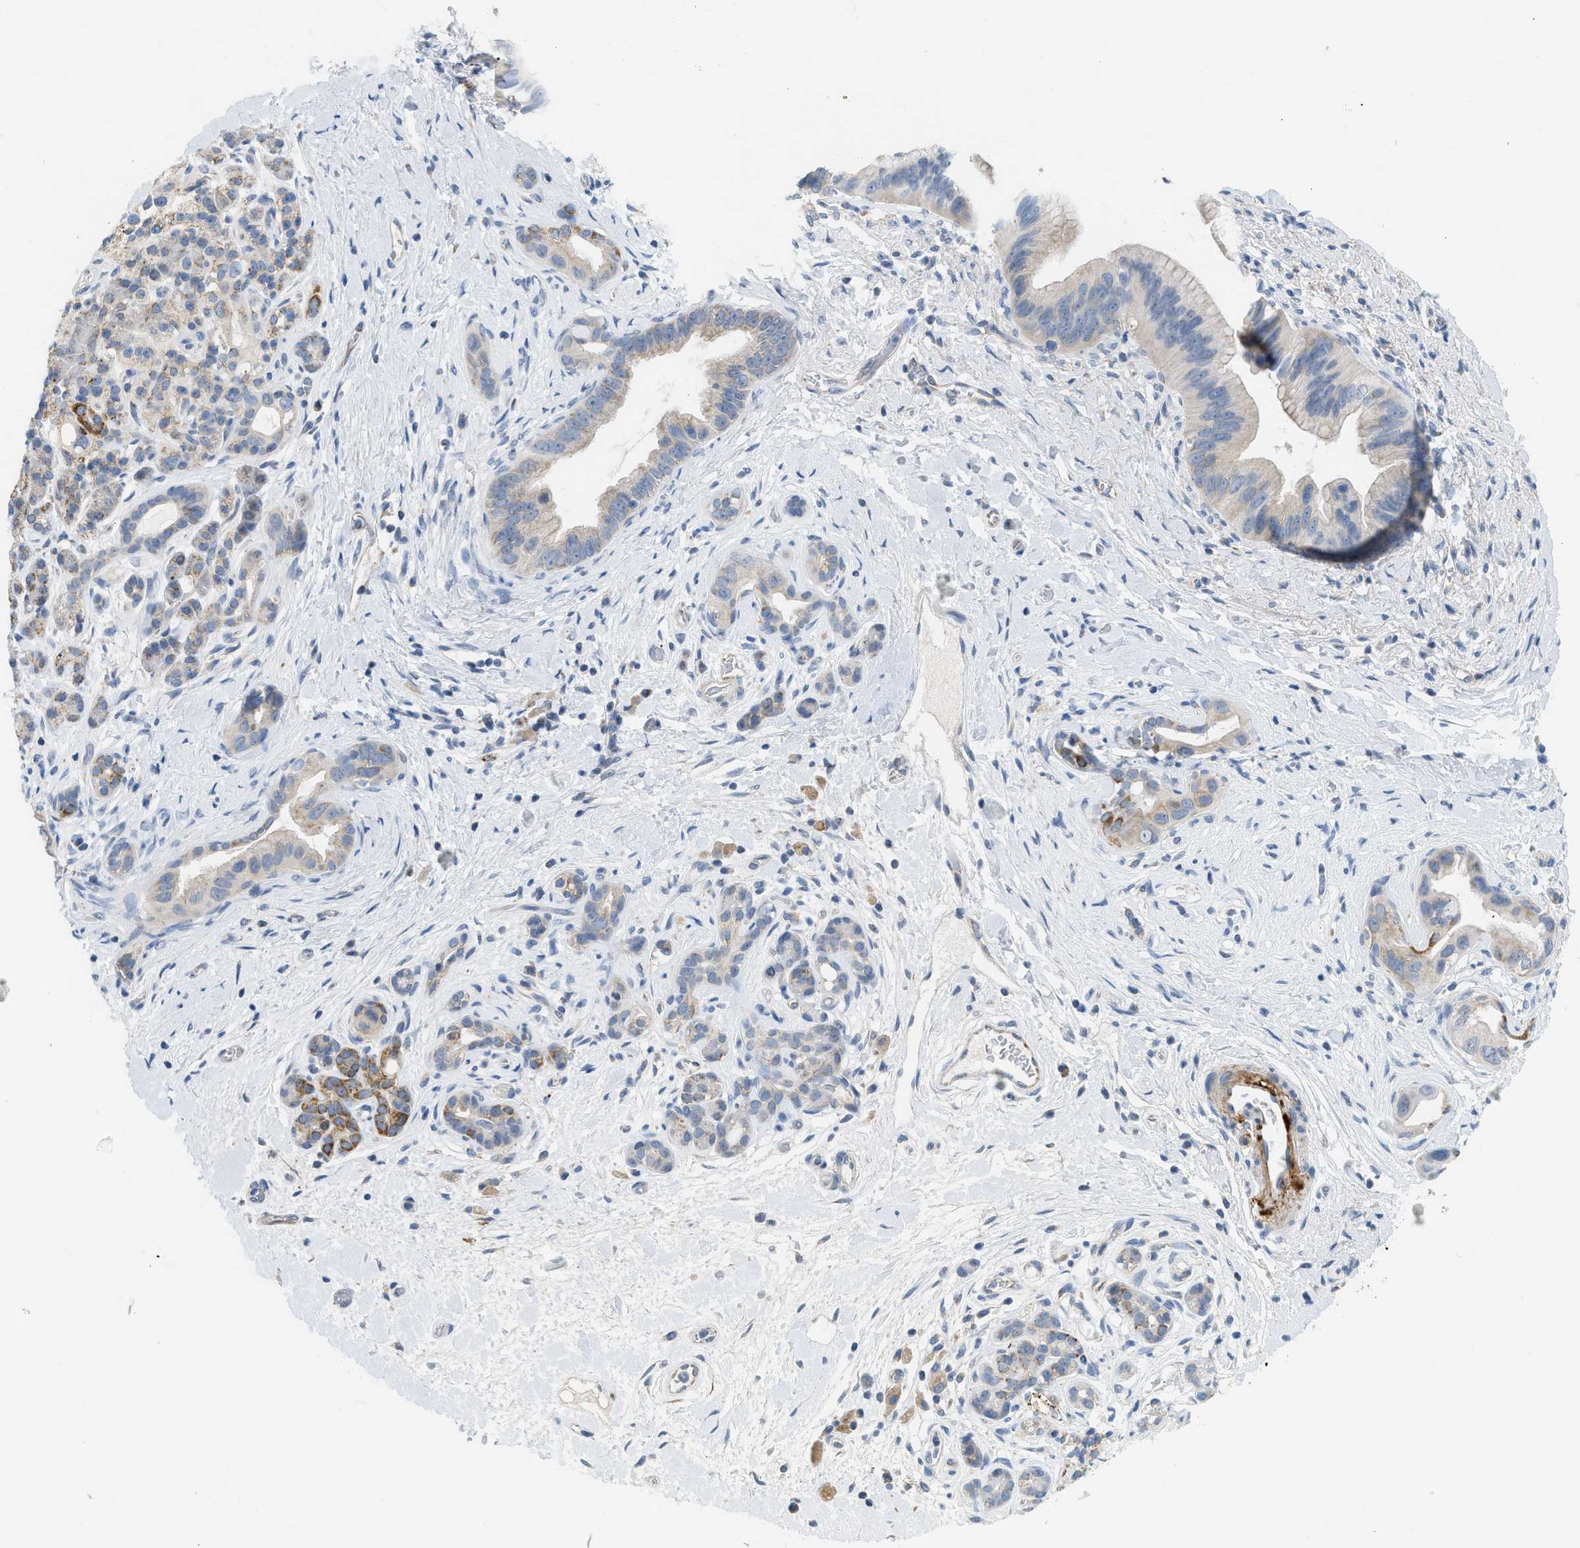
{"staining": {"intensity": "weak", "quantity": "<25%", "location": "cytoplasmic/membranous"}, "tissue": "pancreatic cancer", "cell_type": "Tumor cells", "image_type": "cancer", "snomed": [{"axis": "morphology", "description": "Adenocarcinoma, NOS"}, {"axis": "topography", "description": "Pancreas"}], "caption": "This micrograph is of pancreatic cancer (adenocarcinoma) stained with immunohistochemistry to label a protein in brown with the nuclei are counter-stained blue. There is no positivity in tumor cells.", "gene": "GOT2", "patient": {"sex": "male", "age": 55}}